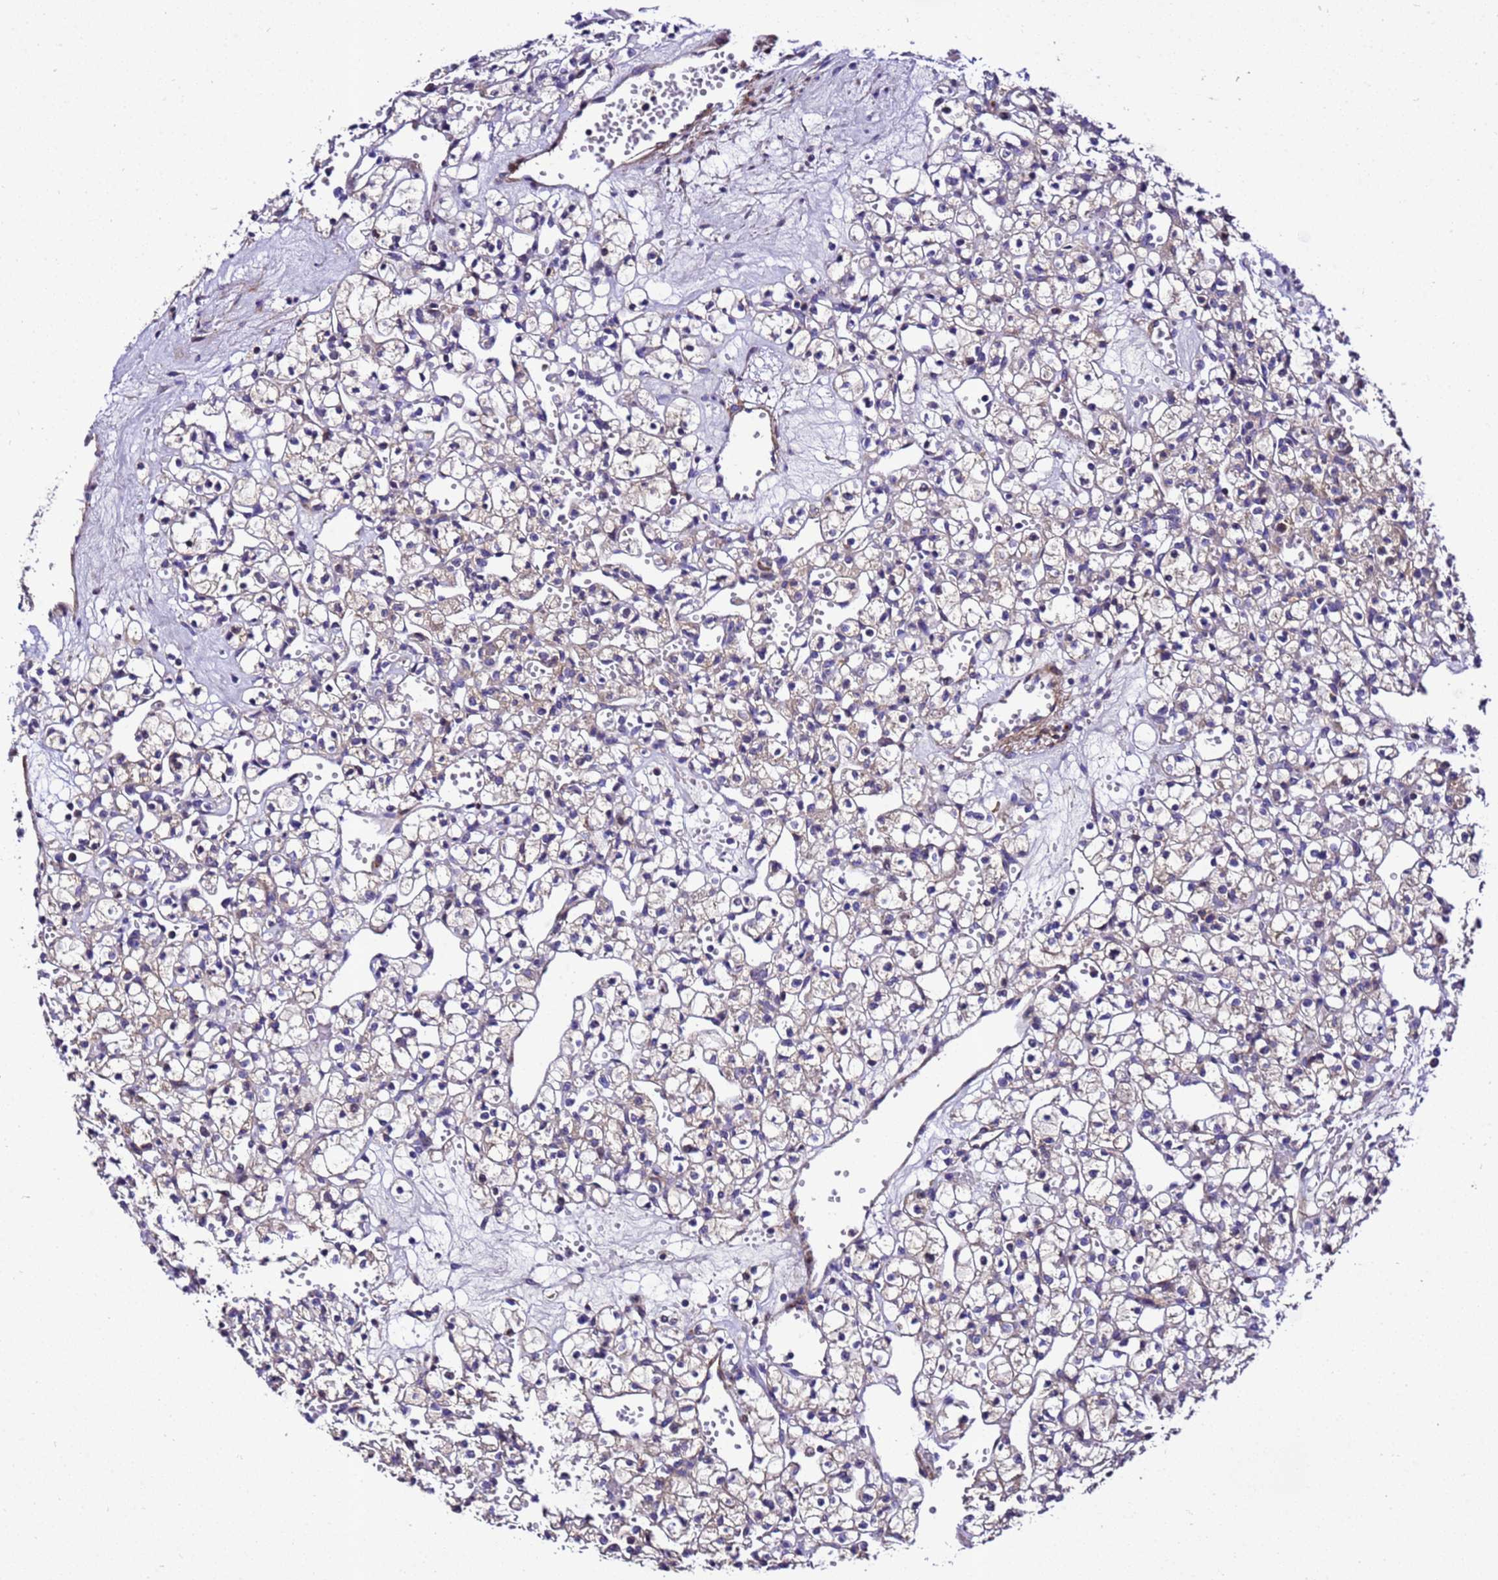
{"staining": {"intensity": "negative", "quantity": "none", "location": "none"}, "tissue": "renal cancer", "cell_type": "Tumor cells", "image_type": "cancer", "snomed": [{"axis": "morphology", "description": "Adenocarcinoma, NOS"}, {"axis": "topography", "description": "Kidney"}], "caption": "Immunohistochemistry histopathology image of neoplastic tissue: renal cancer stained with DAB exhibits no significant protein positivity in tumor cells.", "gene": "ZNF417", "patient": {"sex": "female", "age": 59}}